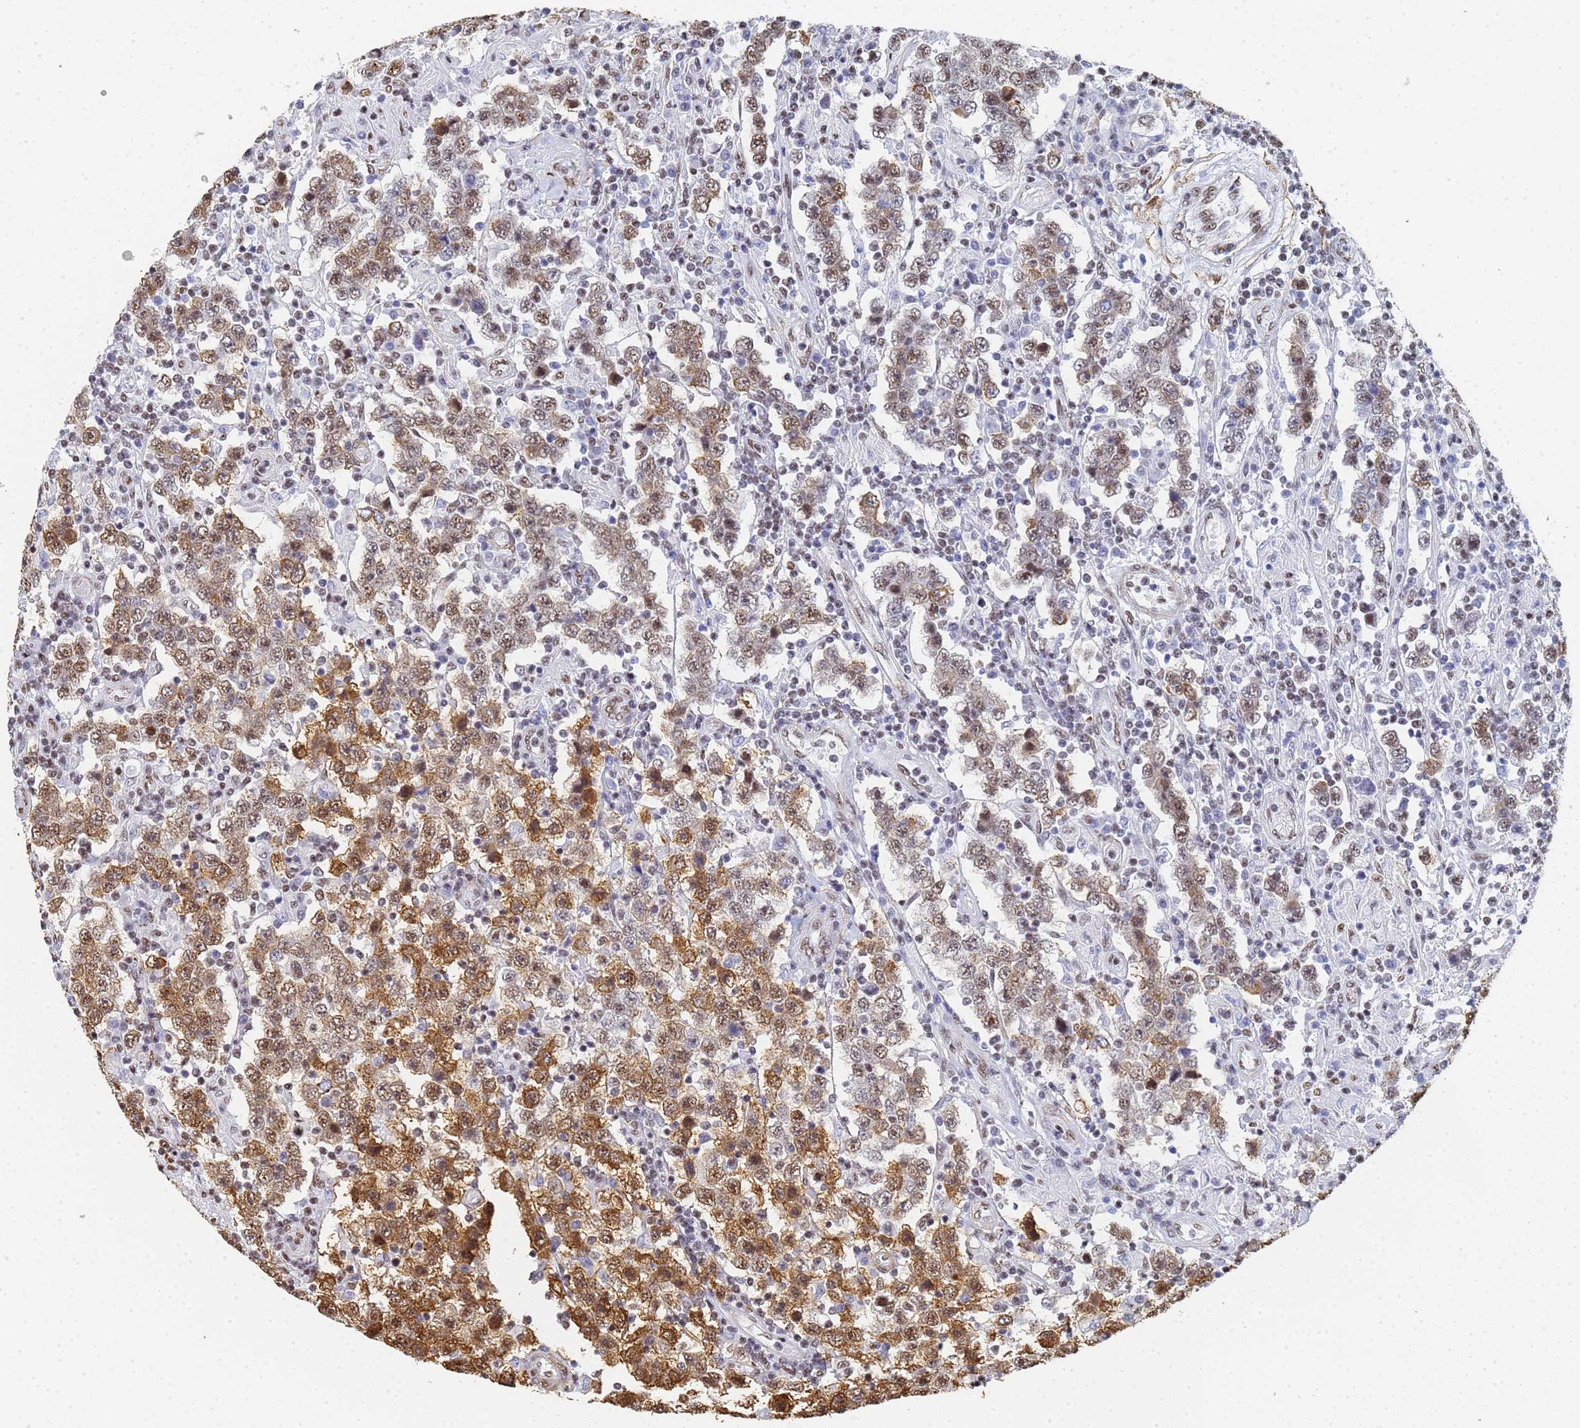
{"staining": {"intensity": "moderate", "quantity": ">75%", "location": "cytoplasmic/membranous,nuclear"}, "tissue": "testis cancer", "cell_type": "Tumor cells", "image_type": "cancer", "snomed": [{"axis": "morphology", "description": "Normal tissue, NOS"}, {"axis": "morphology", "description": "Urothelial carcinoma, High grade"}, {"axis": "morphology", "description": "Seminoma, NOS"}, {"axis": "morphology", "description": "Carcinoma, Embryonal, NOS"}, {"axis": "topography", "description": "Urinary bladder"}, {"axis": "topography", "description": "Testis"}], "caption": "Immunohistochemistry micrograph of neoplastic tissue: human seminoma (testis) stained using IHC demonstrates medium levels of moderate protein expression localized specifically in the cytoplasmic/membranous and nuclear of tumor cells, appearing as a cytoplasmic/membranous and nuclear brown color.", "gene": "PRRT4", "patient": {"sex": "male", "age": 41}}